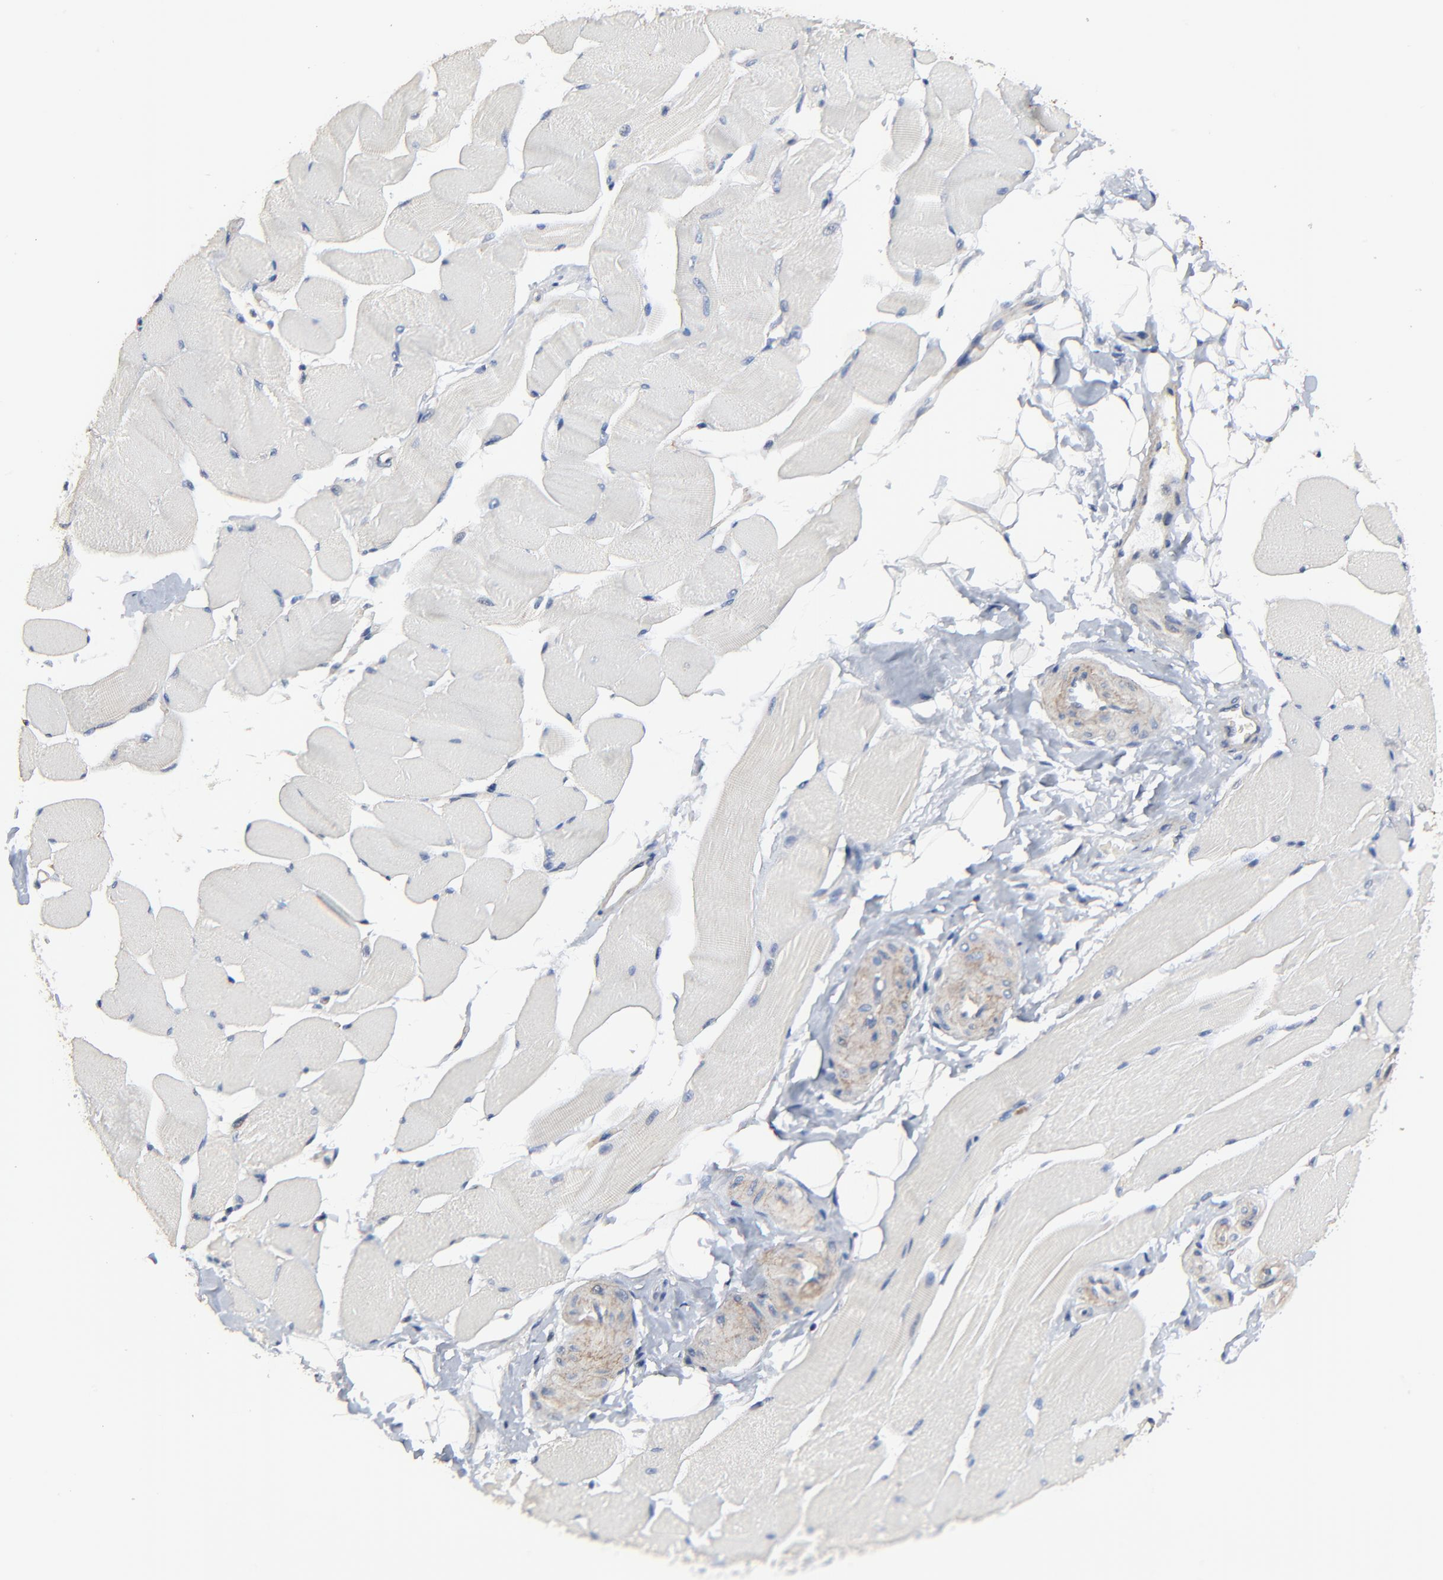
{"staining": {"intensity": "weak", "quantity": "<25%", "location": "cytoplasmic/membranous"}, "tissue": "skeletal muscle", "cell_type": "Myocytes", "image_type": "normal", "snomed": [{"axis": "morphology", "description": "Normal tissue, NOS"}, {"axis": "topography", "description": "Skeletal muscle"}, {"axis": "topography", "description": "Peripheral nerve tissue"}], "caption": "DAB immunohistochemical staining of benign skeletal muscle shows no significant positivity in myocytes.", "gene": "SKAP1", "patient": {"sex": "female", "age": 84}}